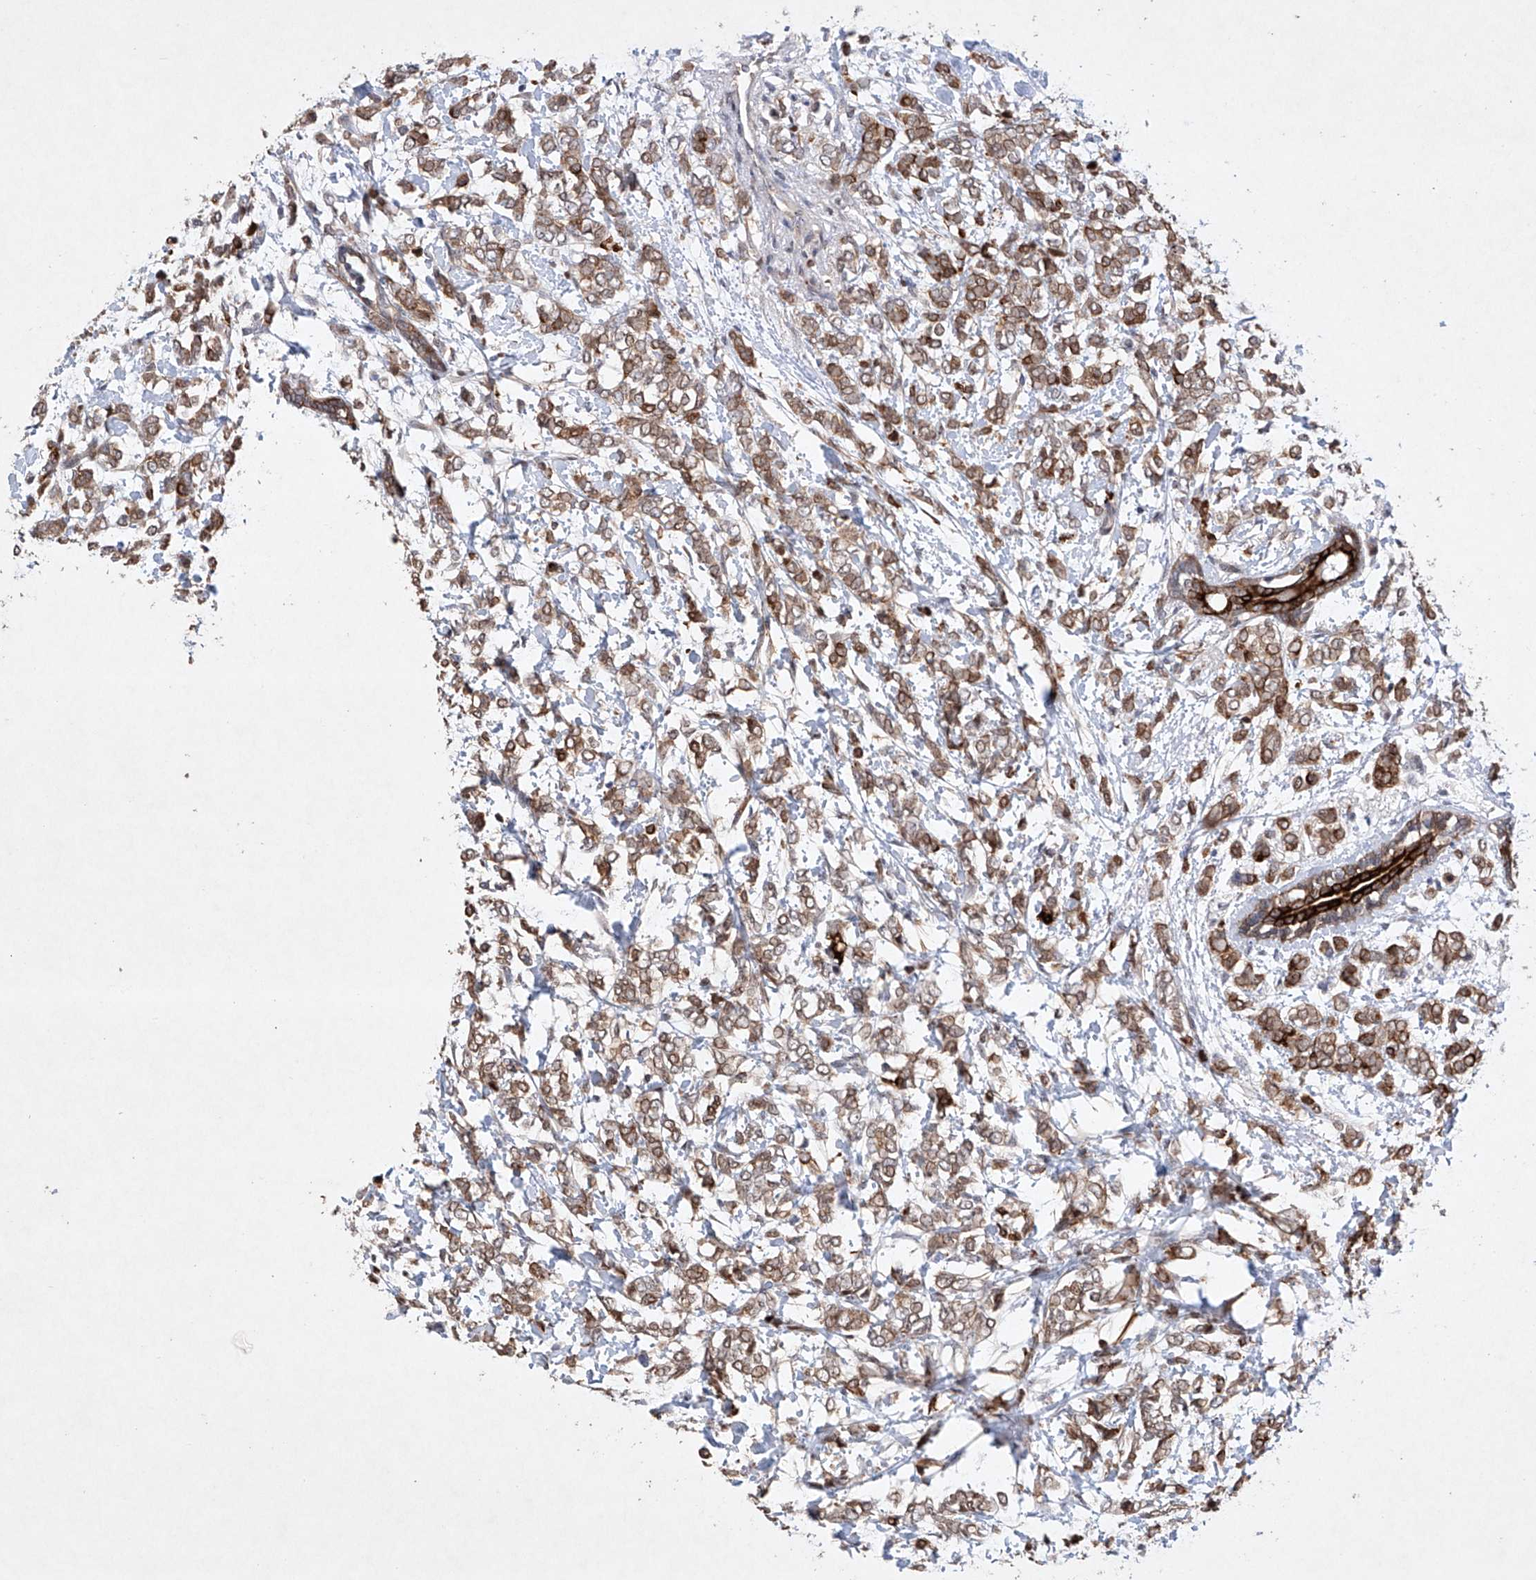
{"staining": {"intensity": "moderate", "quantity": ">75%", "location": "cytoplasmic/membranous"}, "tissue": "breast cancer", "cell_type": "Tumor cells", "image_type": "cancer", "snomed": [{"axis": "morphology", "description": "Normal tissue, NOS"}, {"axis": "morphology", "description": "Lobular carcinoma"}, {"axis": "topography", "description": "Breast"}], "caption": "Tumor cells reveal medium levels of moderate cytoplasmic/membranous staining in about >75% of cells in human breast cancer.", "gene": "AFG1L", "patient": {"sex": "female", "age": 47}}